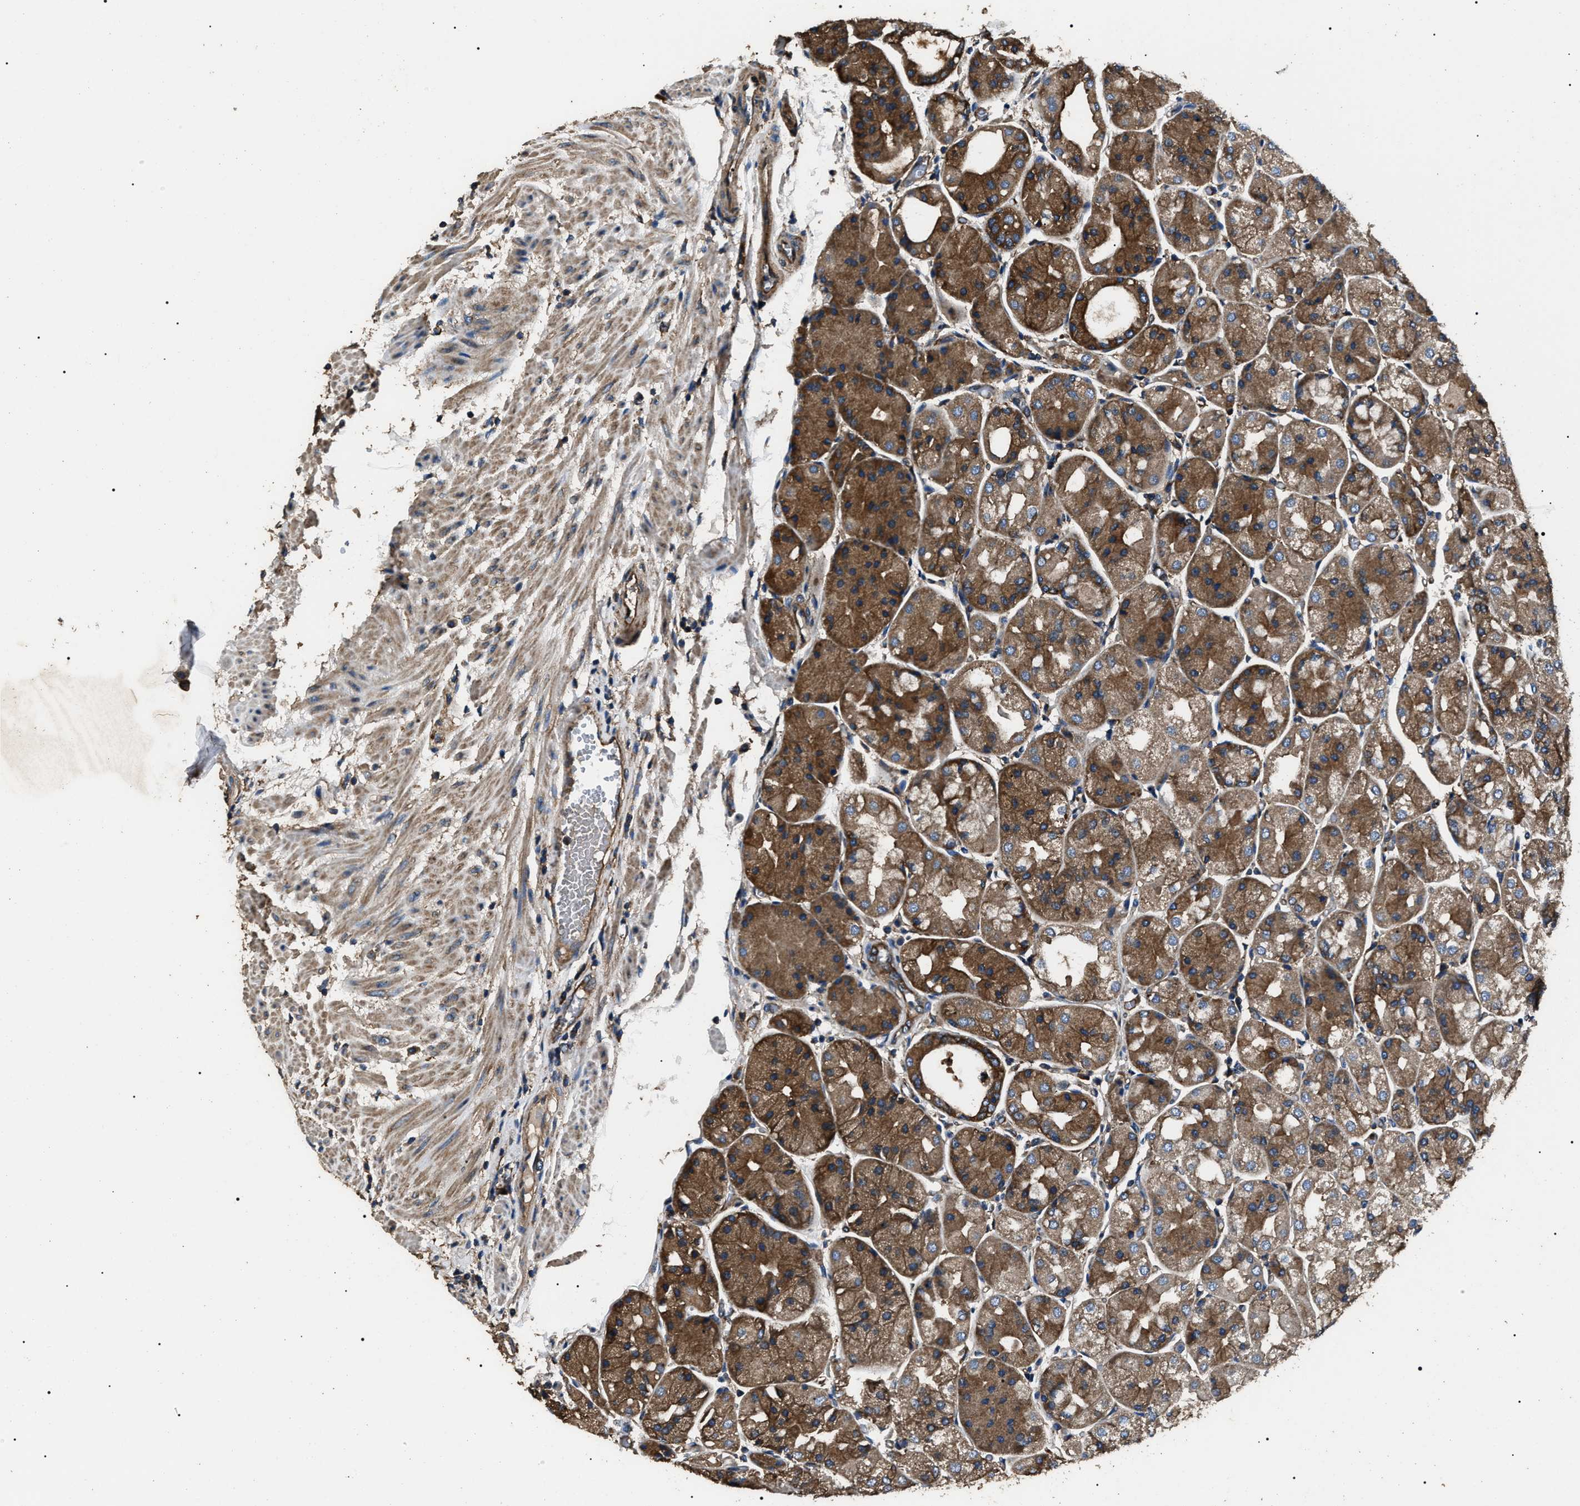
{"staining": {"intensity": "strong", "quantity": ">75%", "location": "cytoplasmic/membranous"}, "tissue": "stomach", "cell_type": "Glandular cells", "image_type": "normal", "snomed": [{"axis": "morphology", "description": "Normal tissue, NOS"}, {"axis": "topography", "description": "Stomach, upper"}], "caption": "Protein expression by IHC demonstrates strong cytoplasmic/membranous positivity in approximately >75% of glandular cells in normal stomach. (IHC, brightfield microscopy, high magnification).", "gene": "HSCB", "patient": {"sex": "male", "age": 72}}